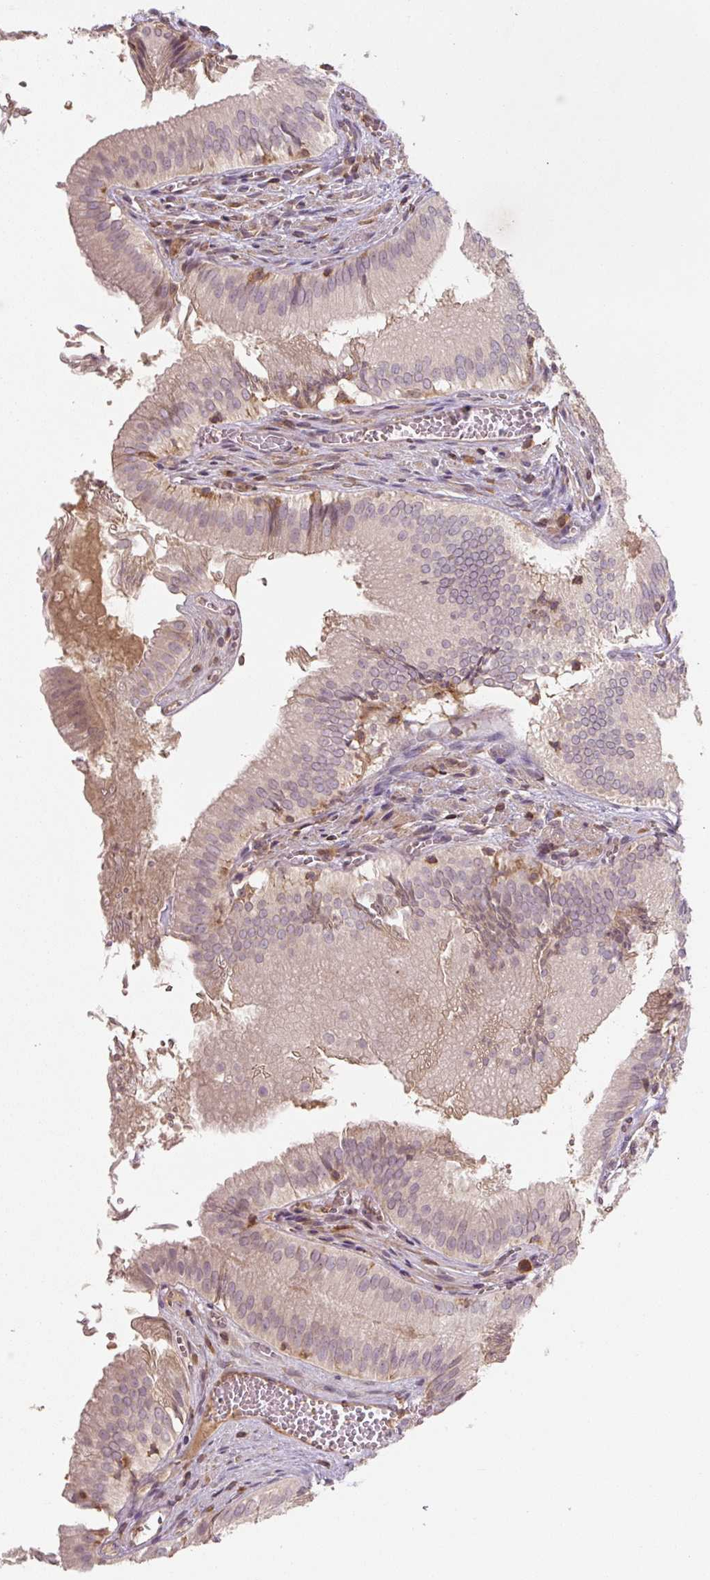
{"staining": {"intensity": "weak", "quantity": "25%-75%", "location": "cytoplasmic/membranous"}, "tissue": "gallbladder", "cell_type": "Glandular cells", "image_type": "normal", "snomed": [{"axis": "morphology", "description": "Normal tissue, NOS"}, {"axis": "topography", "description": "Gallbladder"}, {"axis": "topography", "description": "Peripheral nerve tissue"}], "caption": "A low amount of weak cytoplasmic/membranous positivity is present in approximately 25%-75% of glandular cells in benign gallbladder. (DAB IHC, brown staining for protein, blue staining for nuclei).", "gene": "C2orf73", "patient": {"sex": "male", "age": 17}}